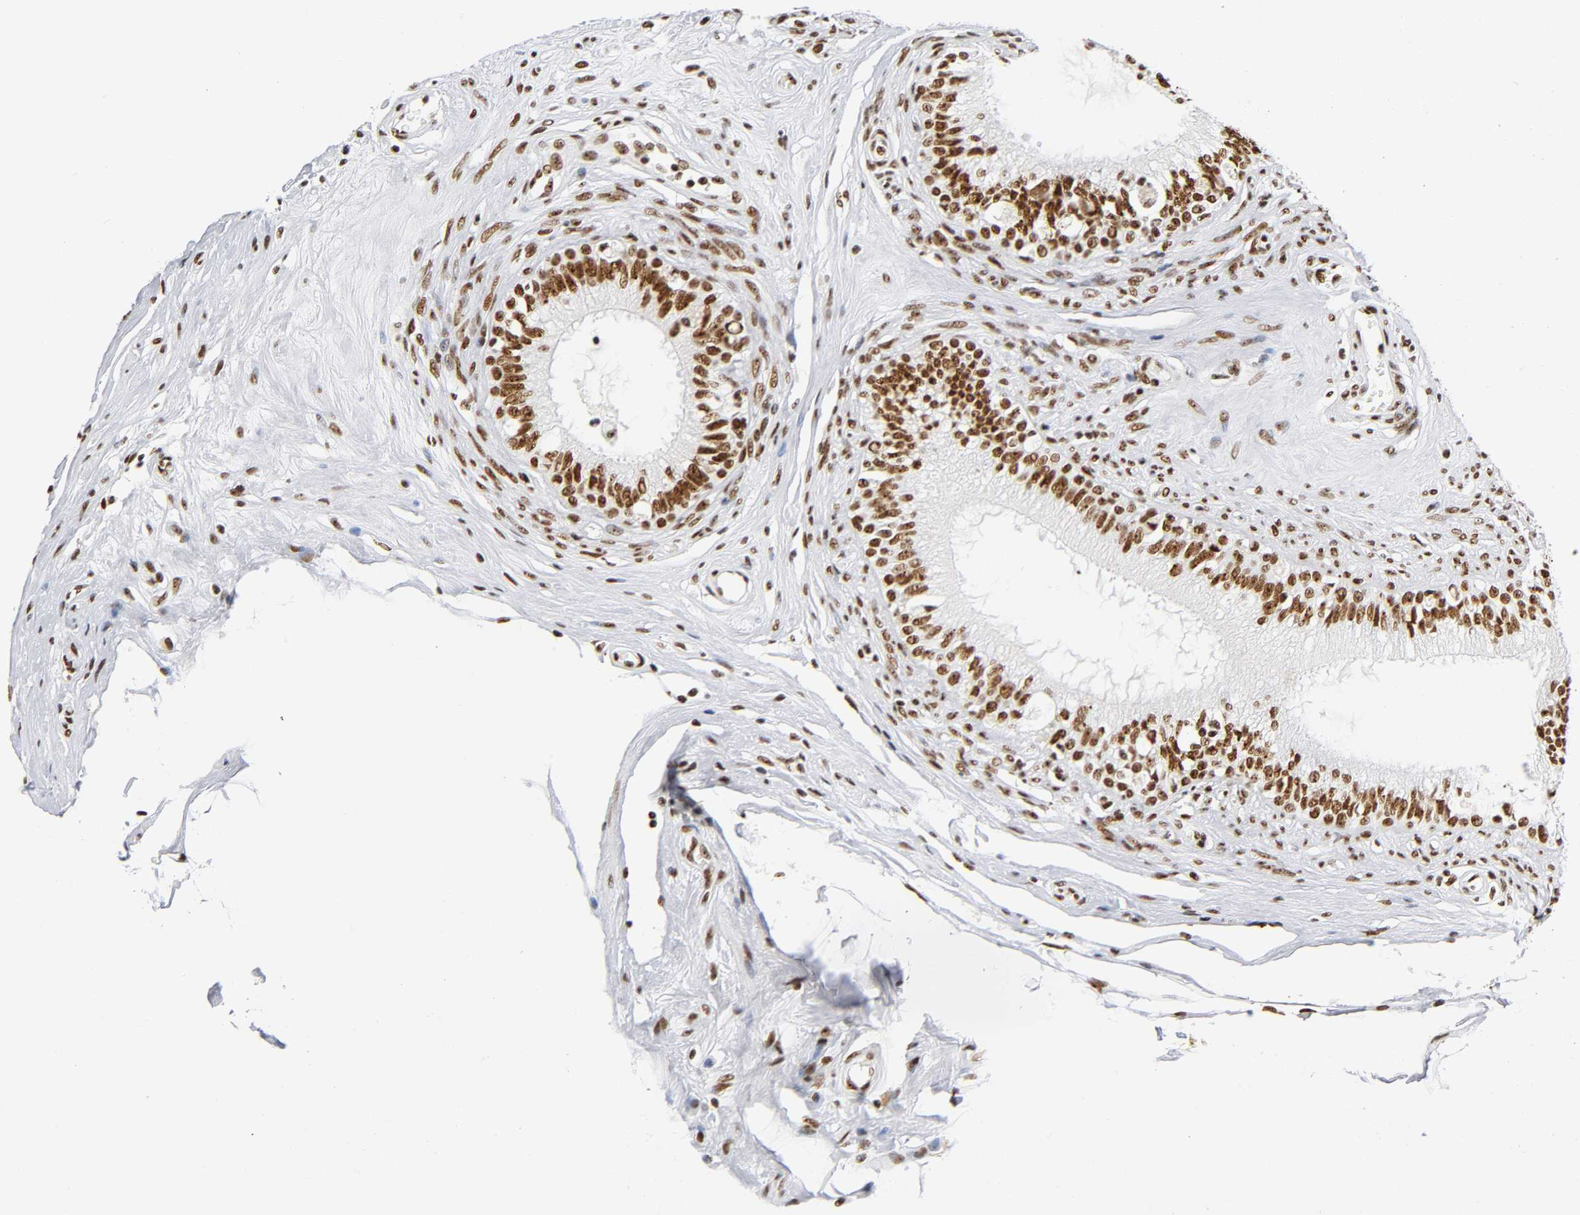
{"staining": {"intensity": "strong", "quantity": ">75%", "location": "nuclear"}, "tissue": "epididymis", "cell_type": "Glandular cells", "image_type": "normal", "snomed": [{"axis": "morphology", "description": "Normal tissue, NOS"}, {"axis": "morphology", "description": "Inflammation, NOS"}, {"axis": "topography", "description": "Epididymis"}], "caption": "Epididymis was stained to show a protein in brown. There is high levels of strong nuclear positivity in approximately >75% of glandular cells.", "gene": "UBTF", "patient": {"sex": "male", "age": 84}}